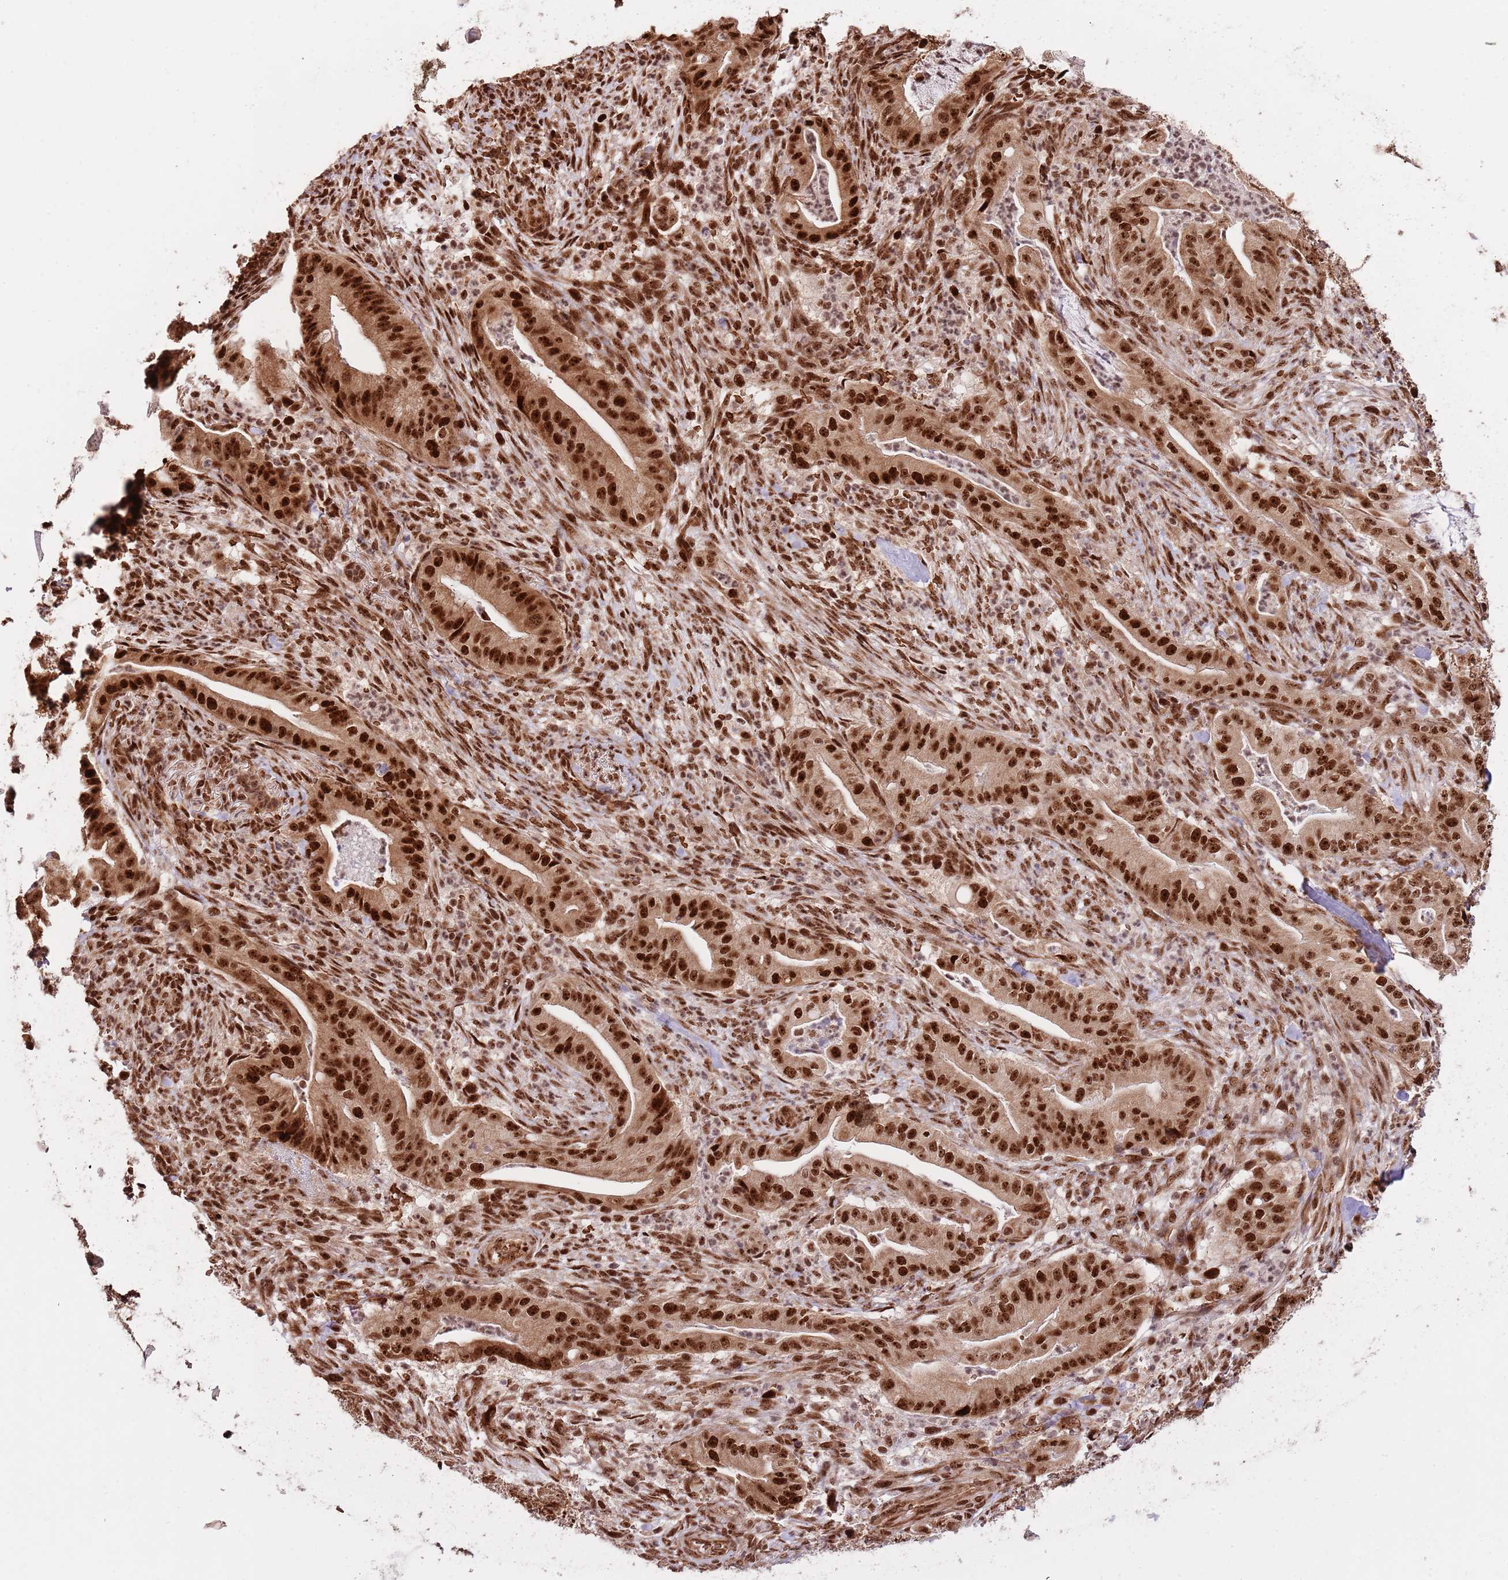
{"staining": {"intensity": "strong", "quantity": ">75%", "location": "cytoplasmic/membranous,nuclear"}, "tissue": "pancreatic cancer", "cell_type": "Tumor cells", "image_type": "cancer", "snomed": [{"axis": "morphology", "description": "Adenocarcinoma, NOS"}, {"axis": "topography", "description": "Pancreas"}], "caption": "DAB immunohistochemical staining of pancreatic cancer reveals strong cytoplasmic/membranous and nuclear protein positivity in approximately >75% of tumor cells.", "gene": "RIF1", "patient": {"sex": "male", "age": 71}}